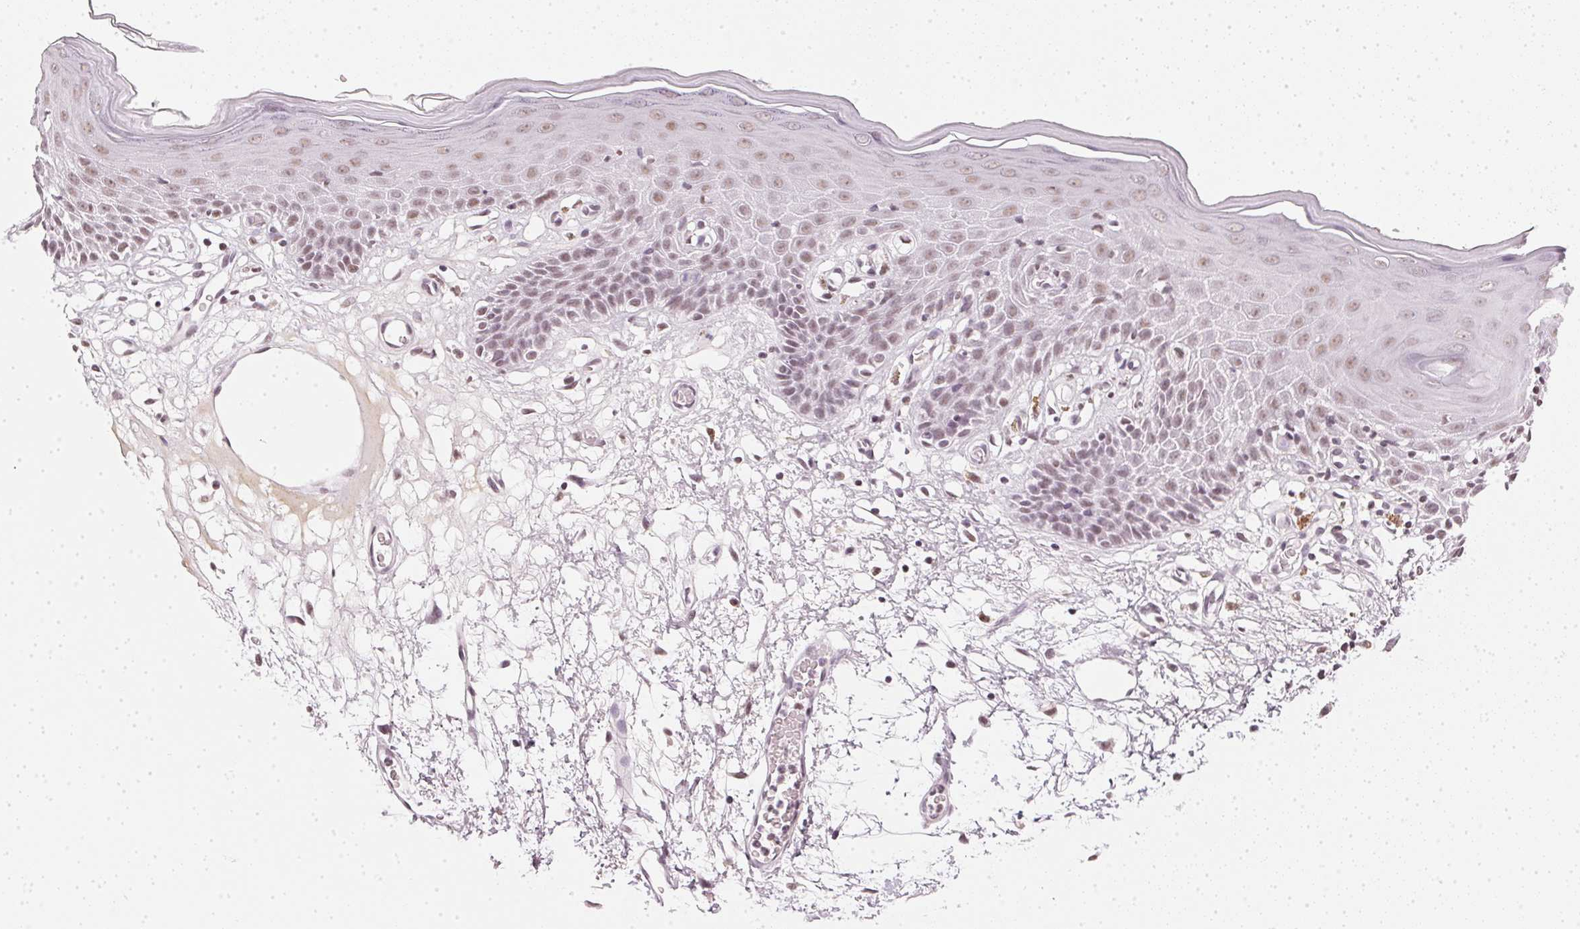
{"staining": {"intensity": "weak", "quantity": "25%-75%", "location": "nuclear"}, "tissue": "skin", "cell_type": "Epidermal cells", "image_type": "normal", "snomed": [{"axis": "morphology", "description": "Normal tissue, NOS"}, {"axis": "topography", "description": "Vulva"}], "caption": "Protein expression by immunohistochemistry exhibits weak nuclear positivity in about 25%-75% of epidermal cells in normal skin.", "gene": "DNAJC6", "patient": {"sex": "female", "age": 68}}